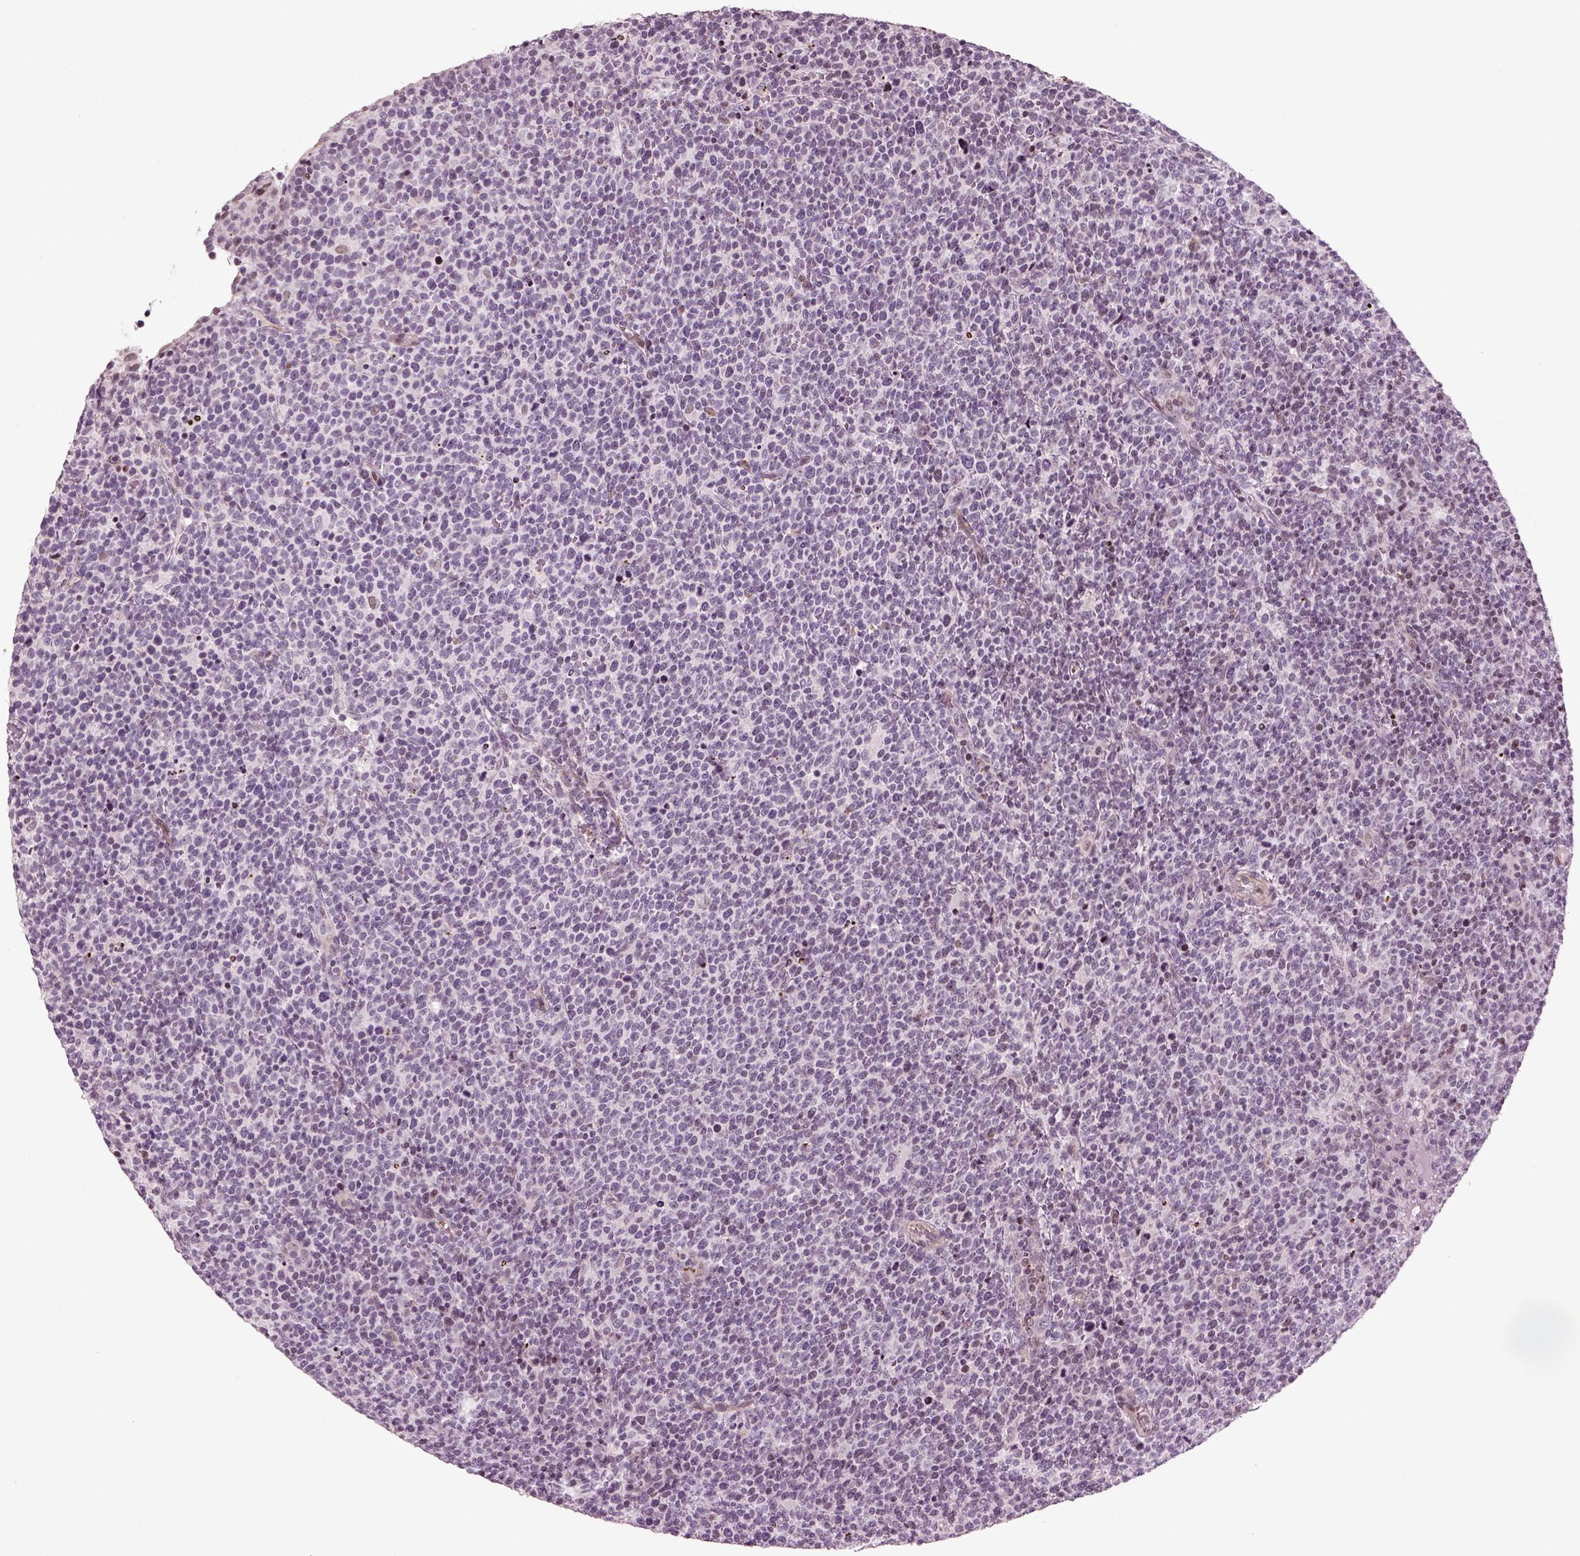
{"staining": {"intensity": "negative", "quantity": "none", "location": "none"}, "tissue": "lymphoma", "cell_type": "Tumor cells", "image_type": "cancer", "snomed": [{"axis": "morphology", "description": "Malignant lymphoma, non-Hodgkin's type, High grade"}, {"axis": "topography", "description": "Lymph node"}], "caption": "A photomicrograph of human lymphoma is negative for staining in tumor cells.", "gene": "HEYL", "patient": {"sex": "male", "age": 61}}